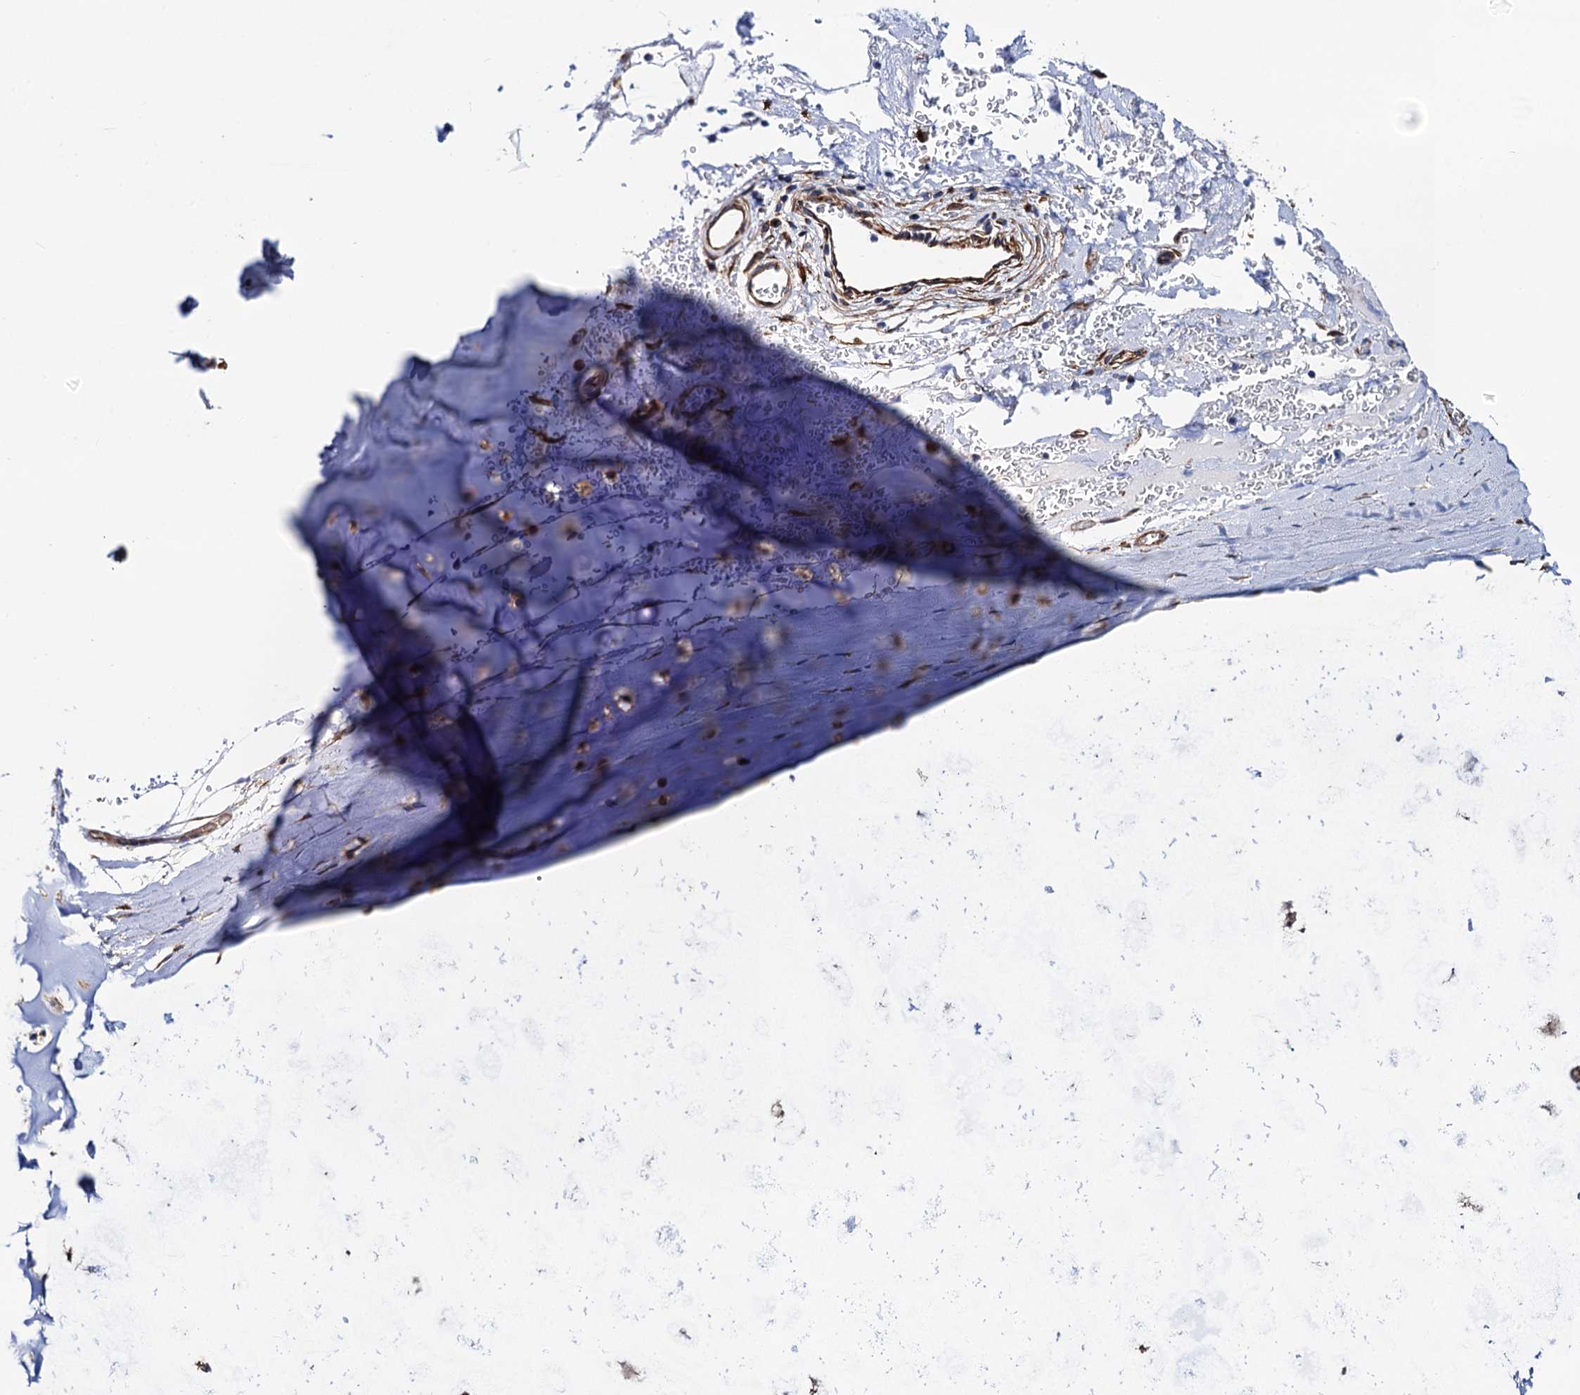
{"staining": {"intensity": "negative", "quantity": "none", "location": "none"}, "tissue": "adipose tissue", "cell_type": "Adipocytes", "image_type": "normal", "snomed": [{"axis": "morphology", "description": "Normal tissue, NOS"}, {"axis": "topography", "description": "Cartilage tissue"}], "caption": "Immunohistochemical staining of unremarkable human adipose tissue shows no significant staining in adipocytes.", "gene": "ZDHHC18", "patient": {"sex": "female", "age": 63}}